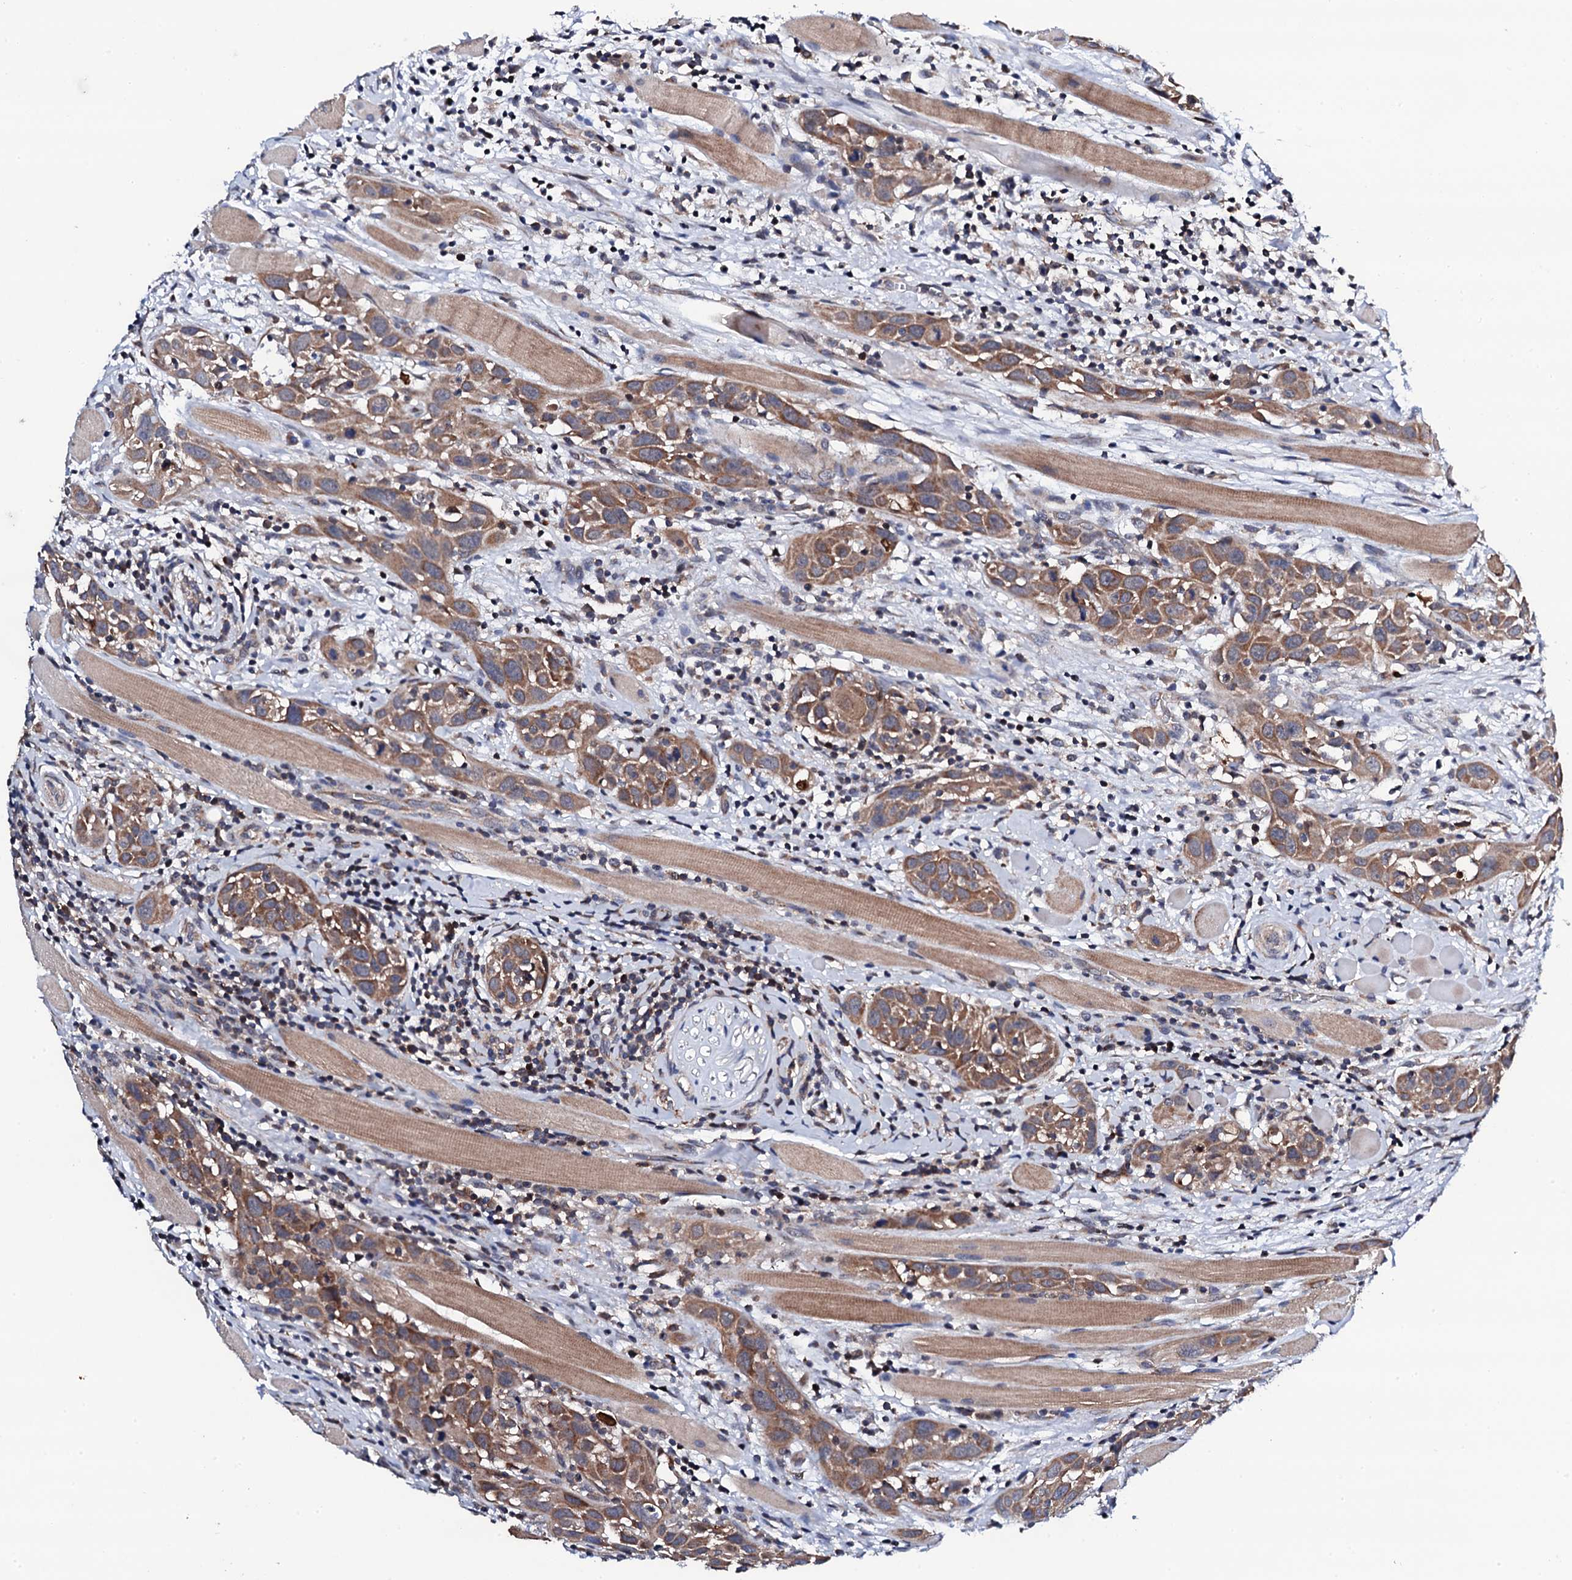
{"staining": {"intensity": "moderate", "quantity": ">75%", "location": "cytoplasmic/membranous"}, "tissue": "head and neck cancer", "cell_type": "Tumor cells", "image_type": "cancer", "snomed": [{"axis": "morphology", "description": "Squamous cell carcinoma, NOS"}, {"axis": "topography", "description": "Oral tissue"}, {"axis": "topography", "description": "Head-Neck"}], "caption": "High-power microscopy captured an immunohistochemistry photomicrograph of head and neck cancer (squamous cell carcinoma), revealing moderate cytoplasmic/membranous staining in approximately >75% of tumor cells.", "gene": "COG4", "patient": {"sex": "female", "age": 50}}